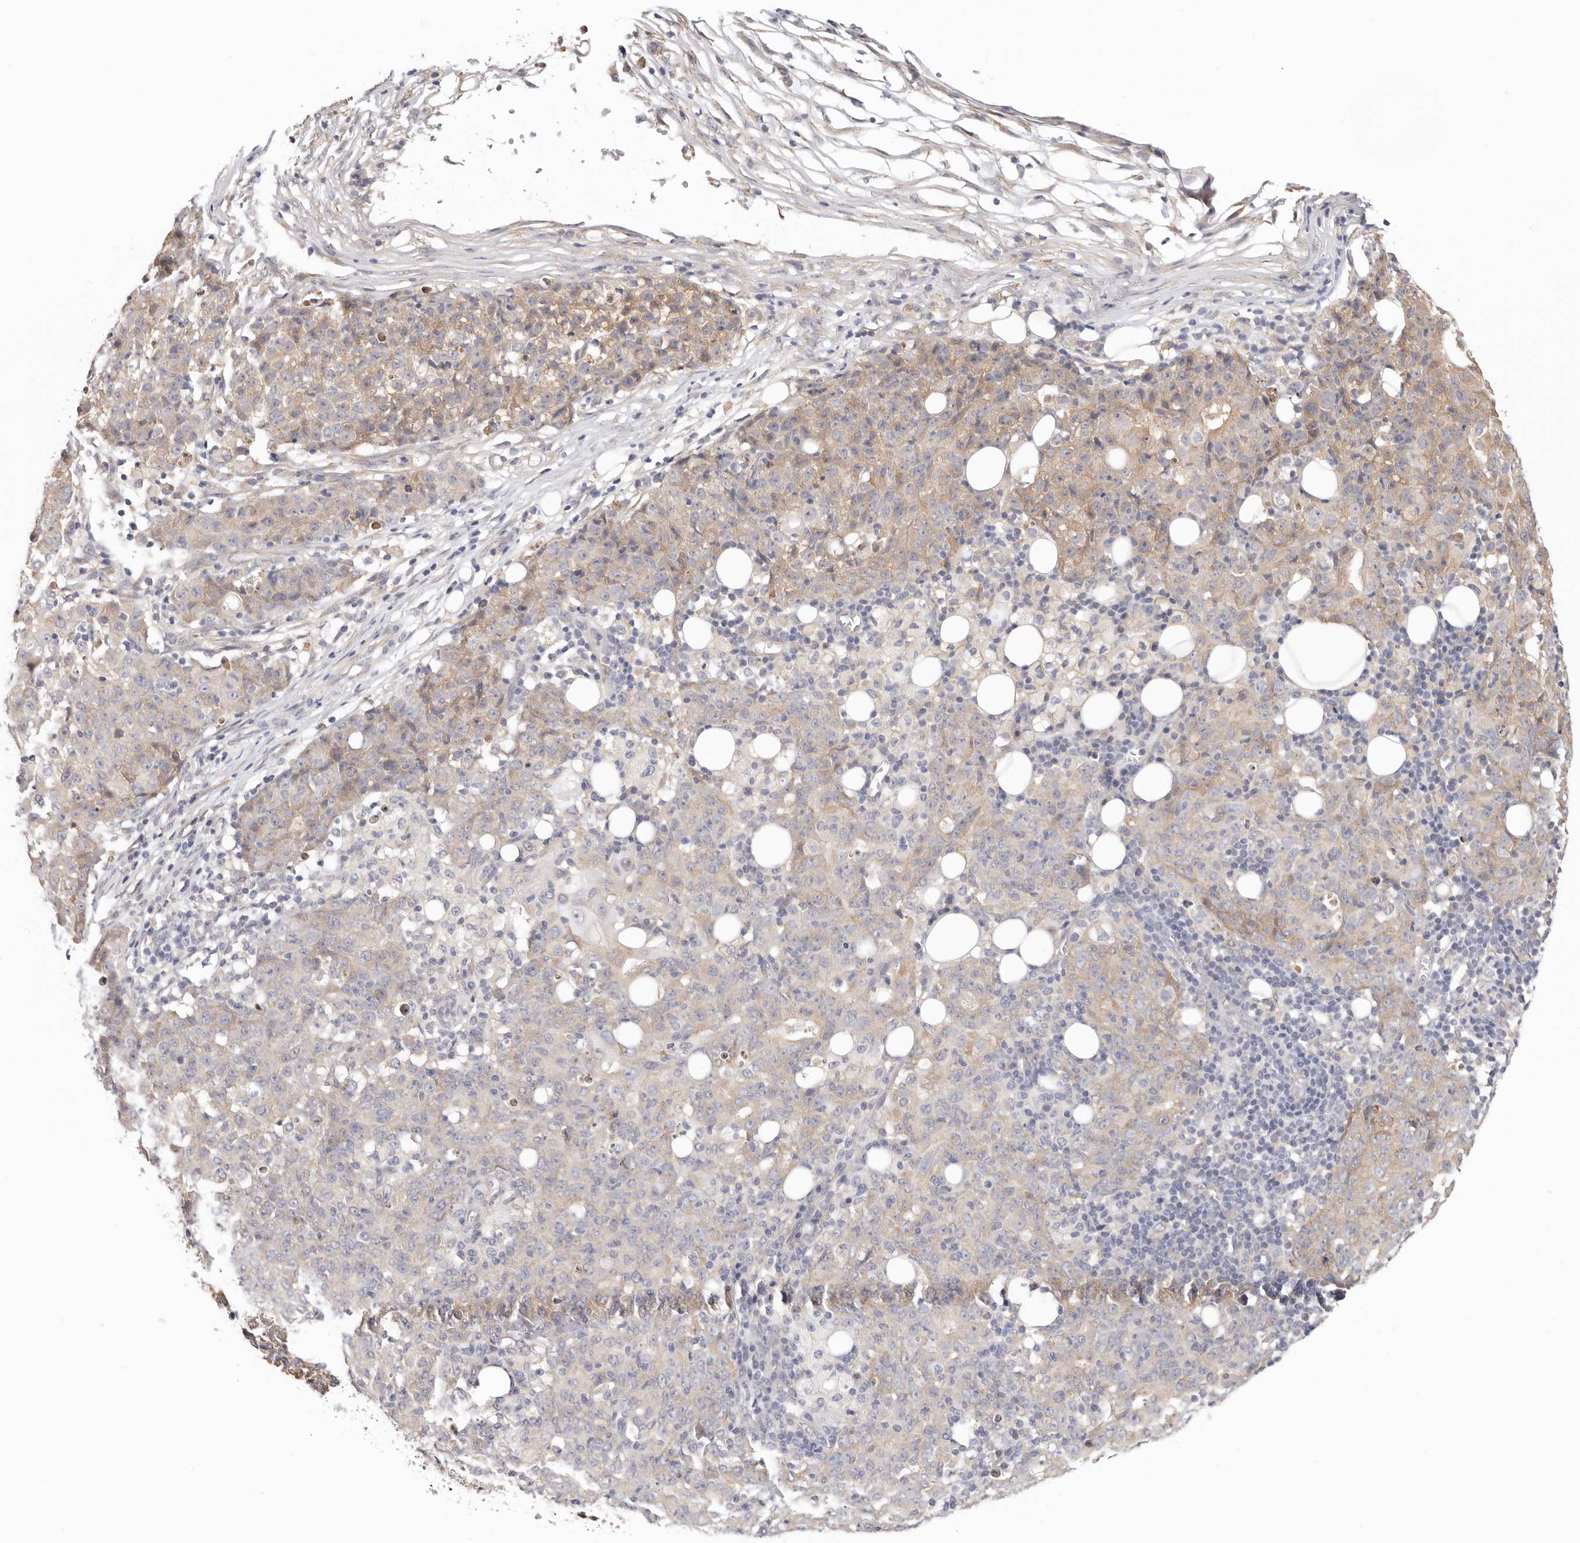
{"staining": {"intensity": "weak", "quantity": "25%-75%", "location": "cytoplasmic/membranous"}, "tissue": "ovarian cancer", "cell_type": "Tumor cells", "image_type": "cancer", "snomed": [{"axis": "morphology", "description": "Carcinoma, endometroid"}, {"axis": "topography", "description": "Ovary"}], "caption": "DAB (3,3'-diaminobenzidine) immunohistochemical staining of ovarian endometroid carcinoma exhibits weak cytoplasmic/membranous protein expression in about 25%-75% of tumor cells.", "gene": "AFDN", "patient": {"sex": "female", "age": 42}}